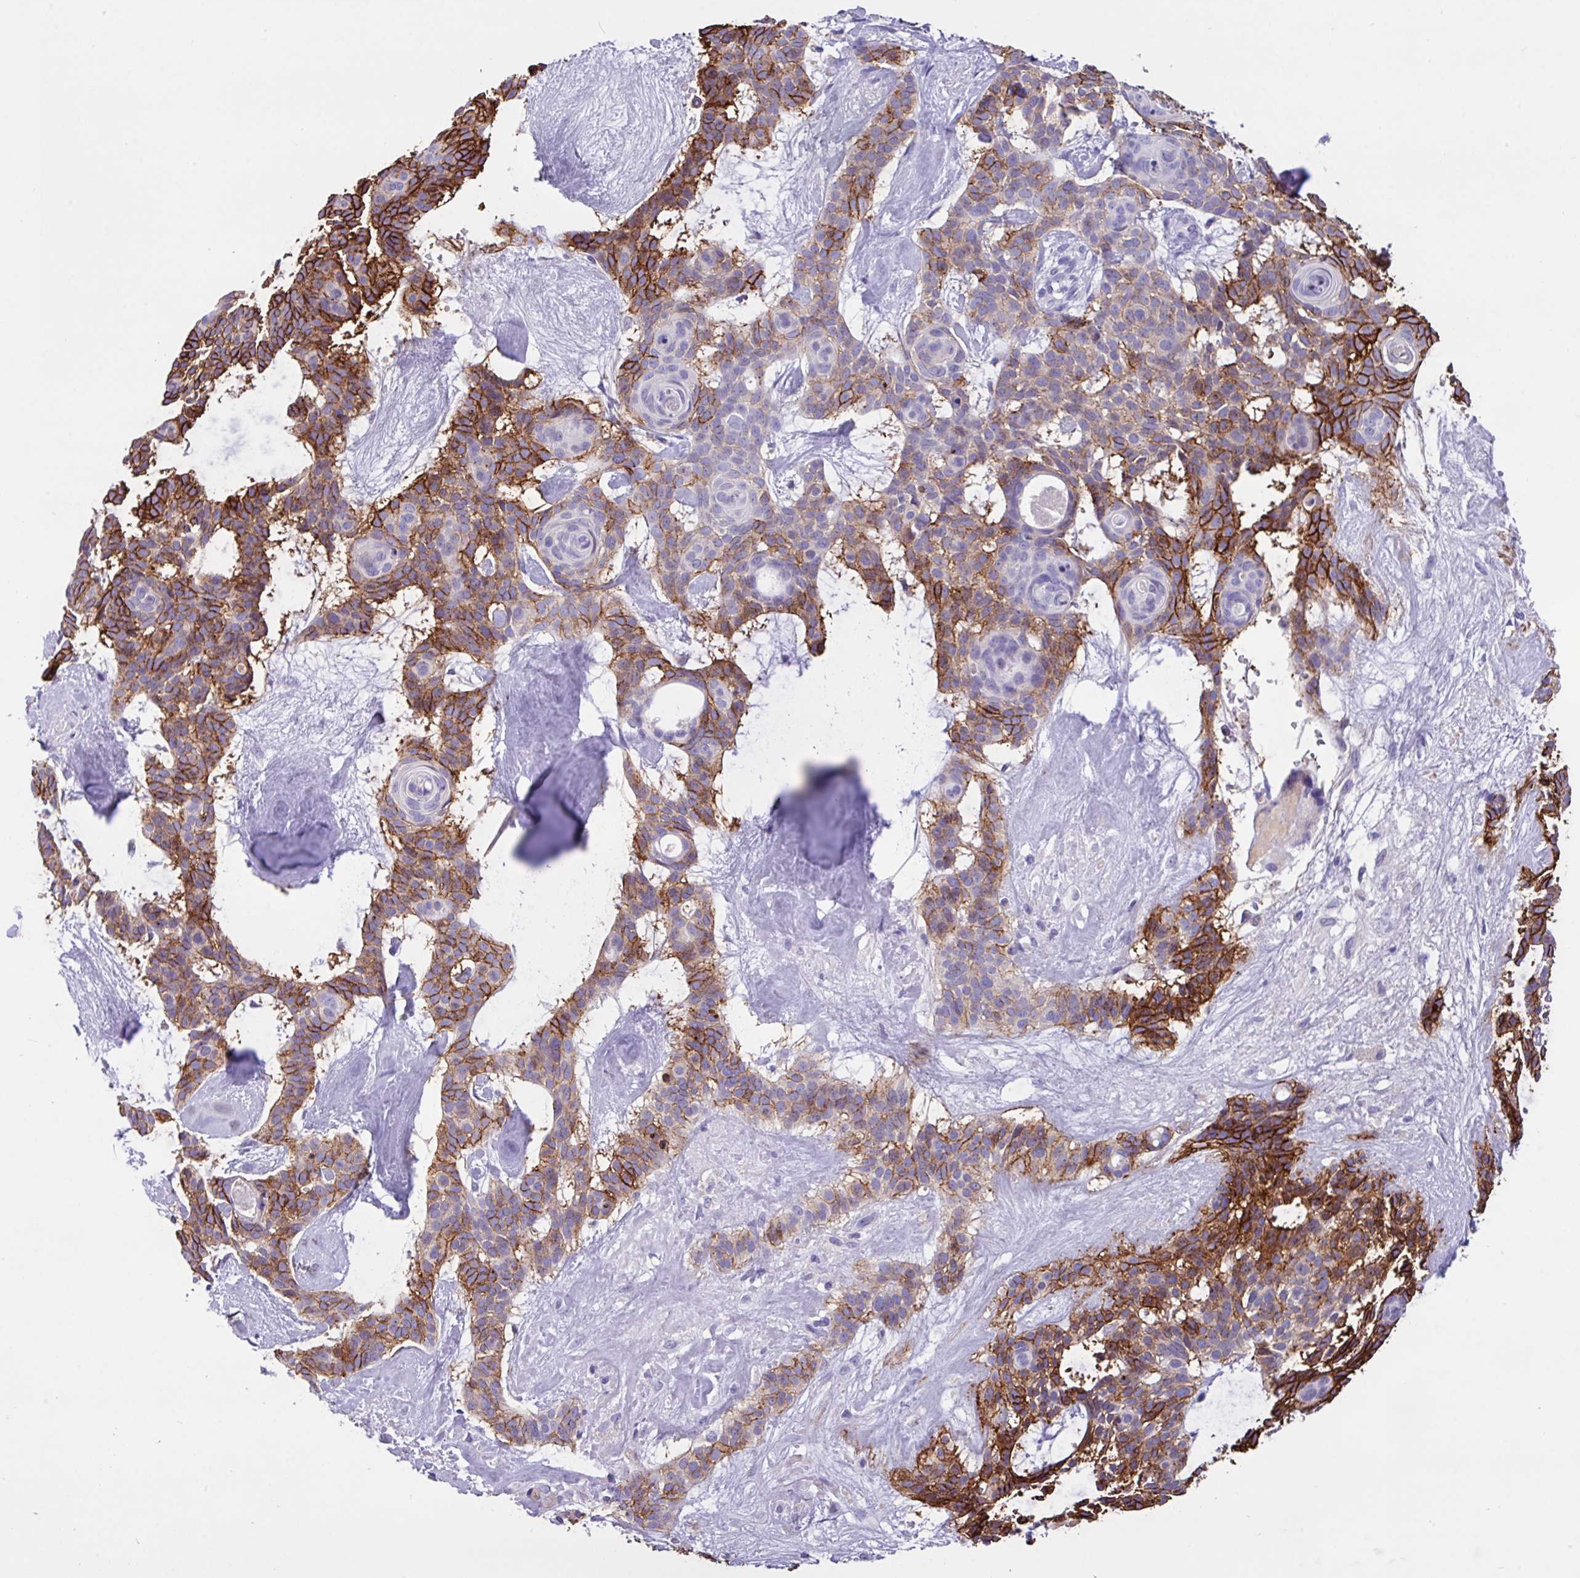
{"staining": {"intensity": "strong", "quantity": ">75%", "location": "cytoplasmic/membranous"}, "tissue": "skin cancer", "cell_type": "Tumor cells", "image_type": "cancer", "snomed": [{"axis": "morphology", "description": "Basal cell carcinoma"}, {"axis": "topography", "description": "Skin"}], "caption": "High-magnification brightfield microscopy of skin cancer (basal cell carcinoma) stained with DAB (3,3'-diaminobenzidine) (brown) and counterstained with hematoxylin (blue). tumor cells exhibit strong cytoplasmic/membranous expression is seen in about>75% of cells. (DAB = brown stain, brightfield microscopy at high magnification).", "gene": "EPCAM", "patient": {"sex": "male", "age": 61}}